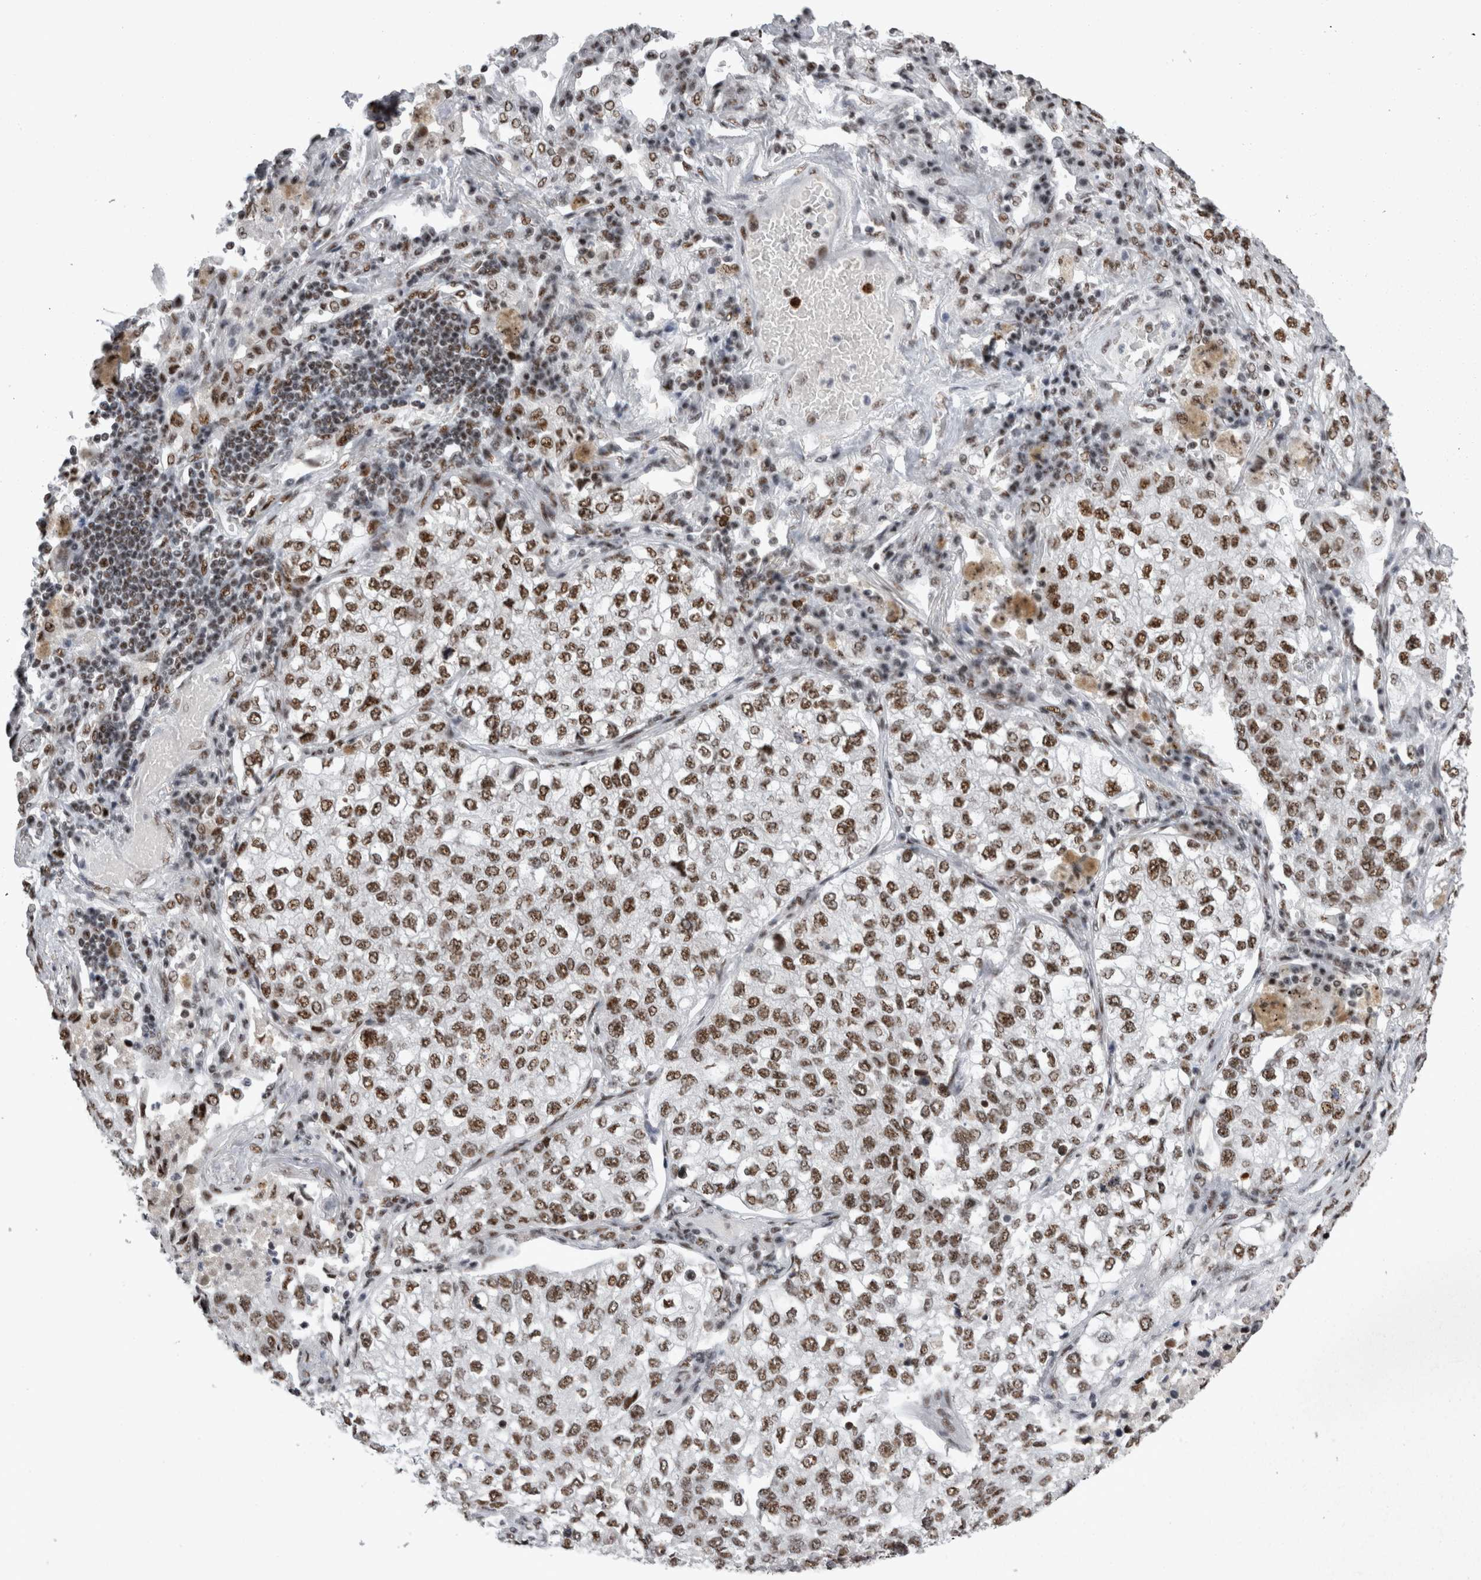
{"staining": {"intensity": "moderate", "quantity": ">75%", "location": "nuclear"}, "tissue": "lung cancer", "cell_type": "Tumor cells", "image_type": "cancer", "snomed": [{"axis": "morphology", "description": "Adenocarcinoma, NOS"}, {"axis": "topography", "description": "Lung"}], "caption": "Lung cancer (adenocarcinoma) tissue reveals moderate nuclear positivity in about >75% of tumor cells, visualized by immunohistochemistry.", "gene": "SNRNP40", "patient": {"sex": "male", "age": 63}}